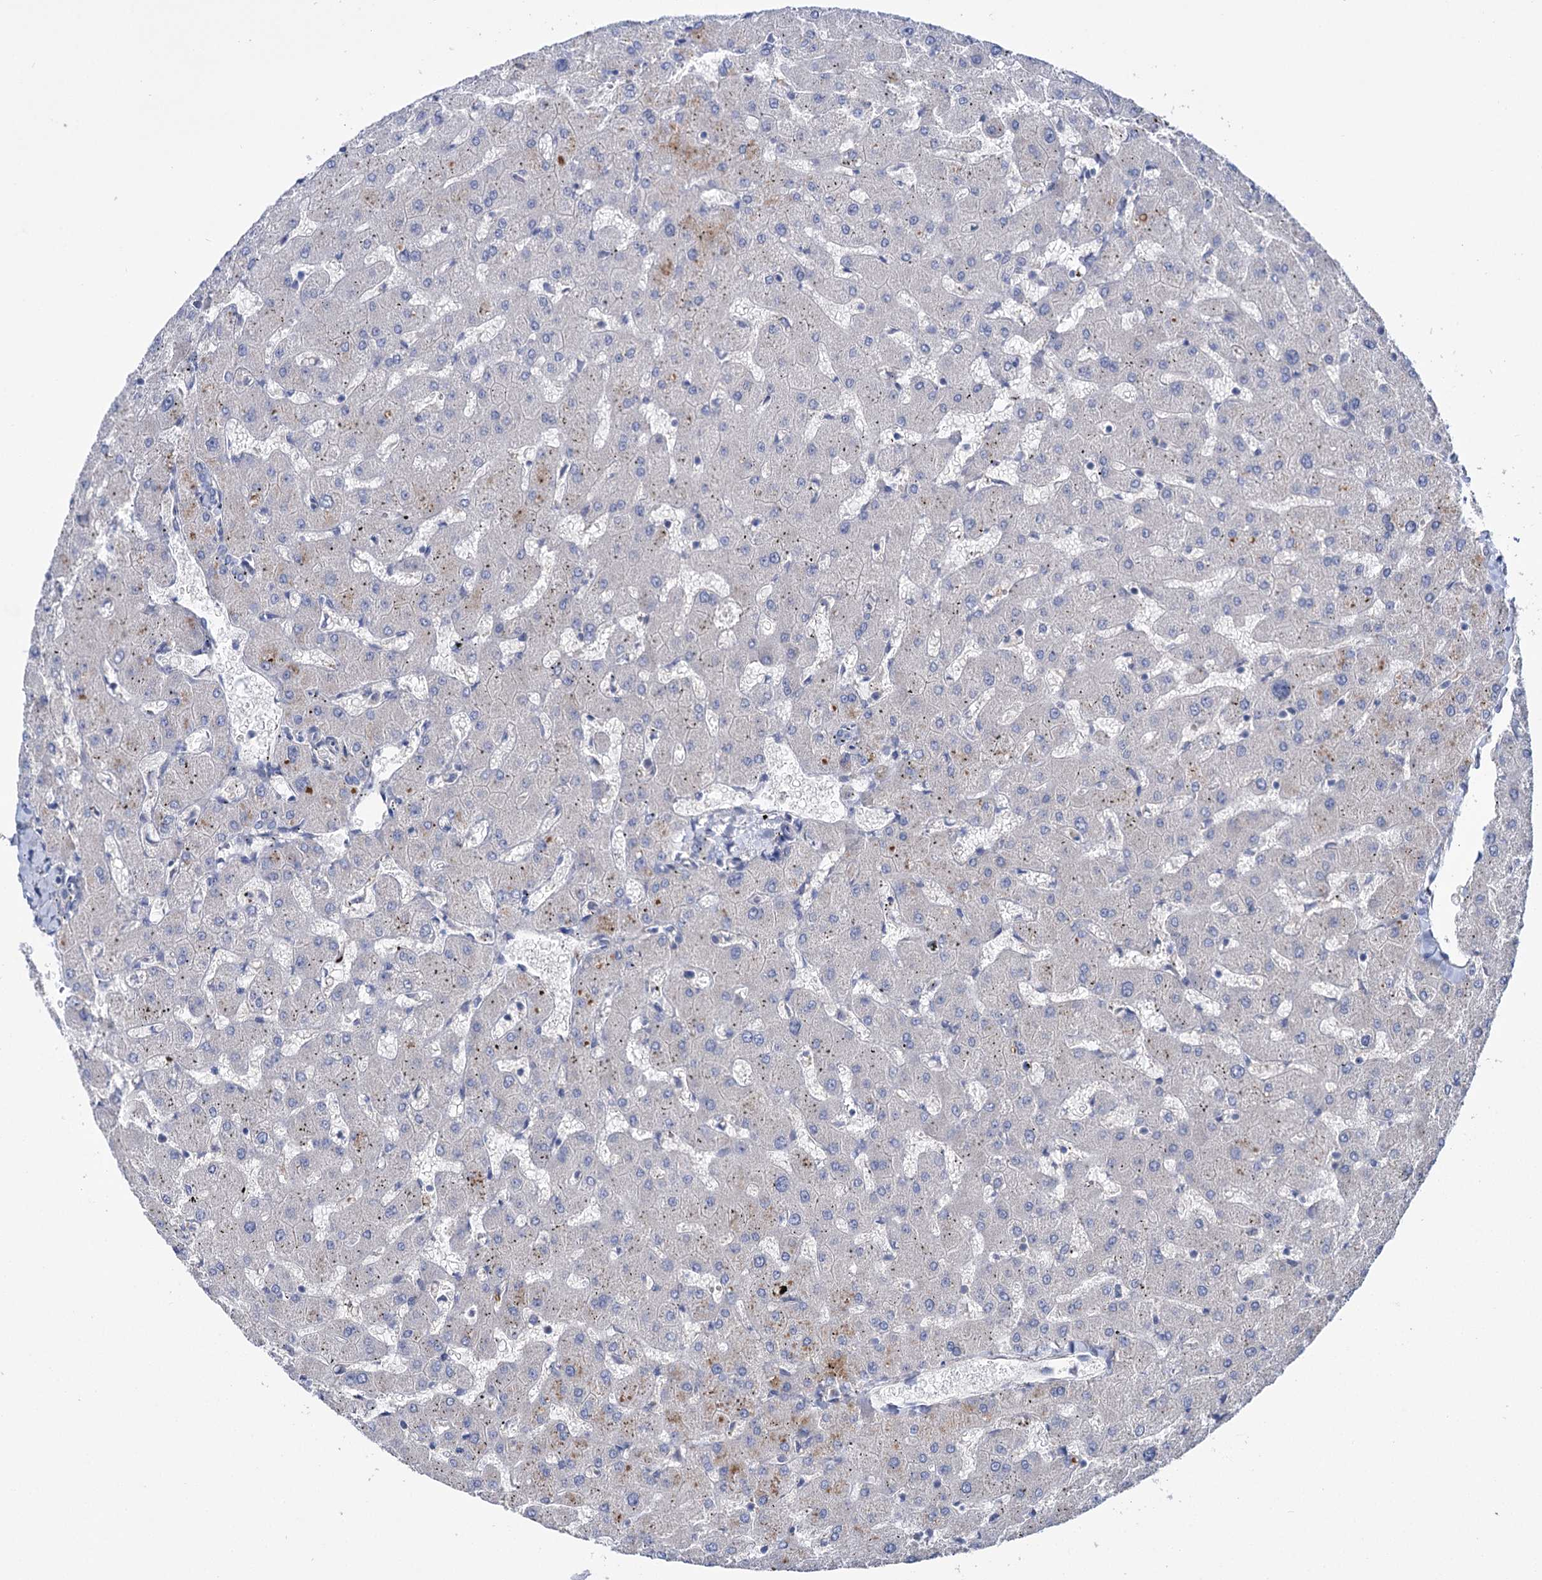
{"staining": {"intensity": "negative", "quantity": "none", "location": "none"}, "tissue": "liver", "cell_type": "Cholangiocytes", "image_type": "normal", "snomed": [{"axis": "morphology", "description": "Normal tissue, NOS"}, {"axis": "topography", "description": "Liver"}], "caption": "Cholangiocytes are negative for brown protein staining in unremarkable liver.", "gene": "PPP1R32", "patient": {"sex": "female", "age": 63}}